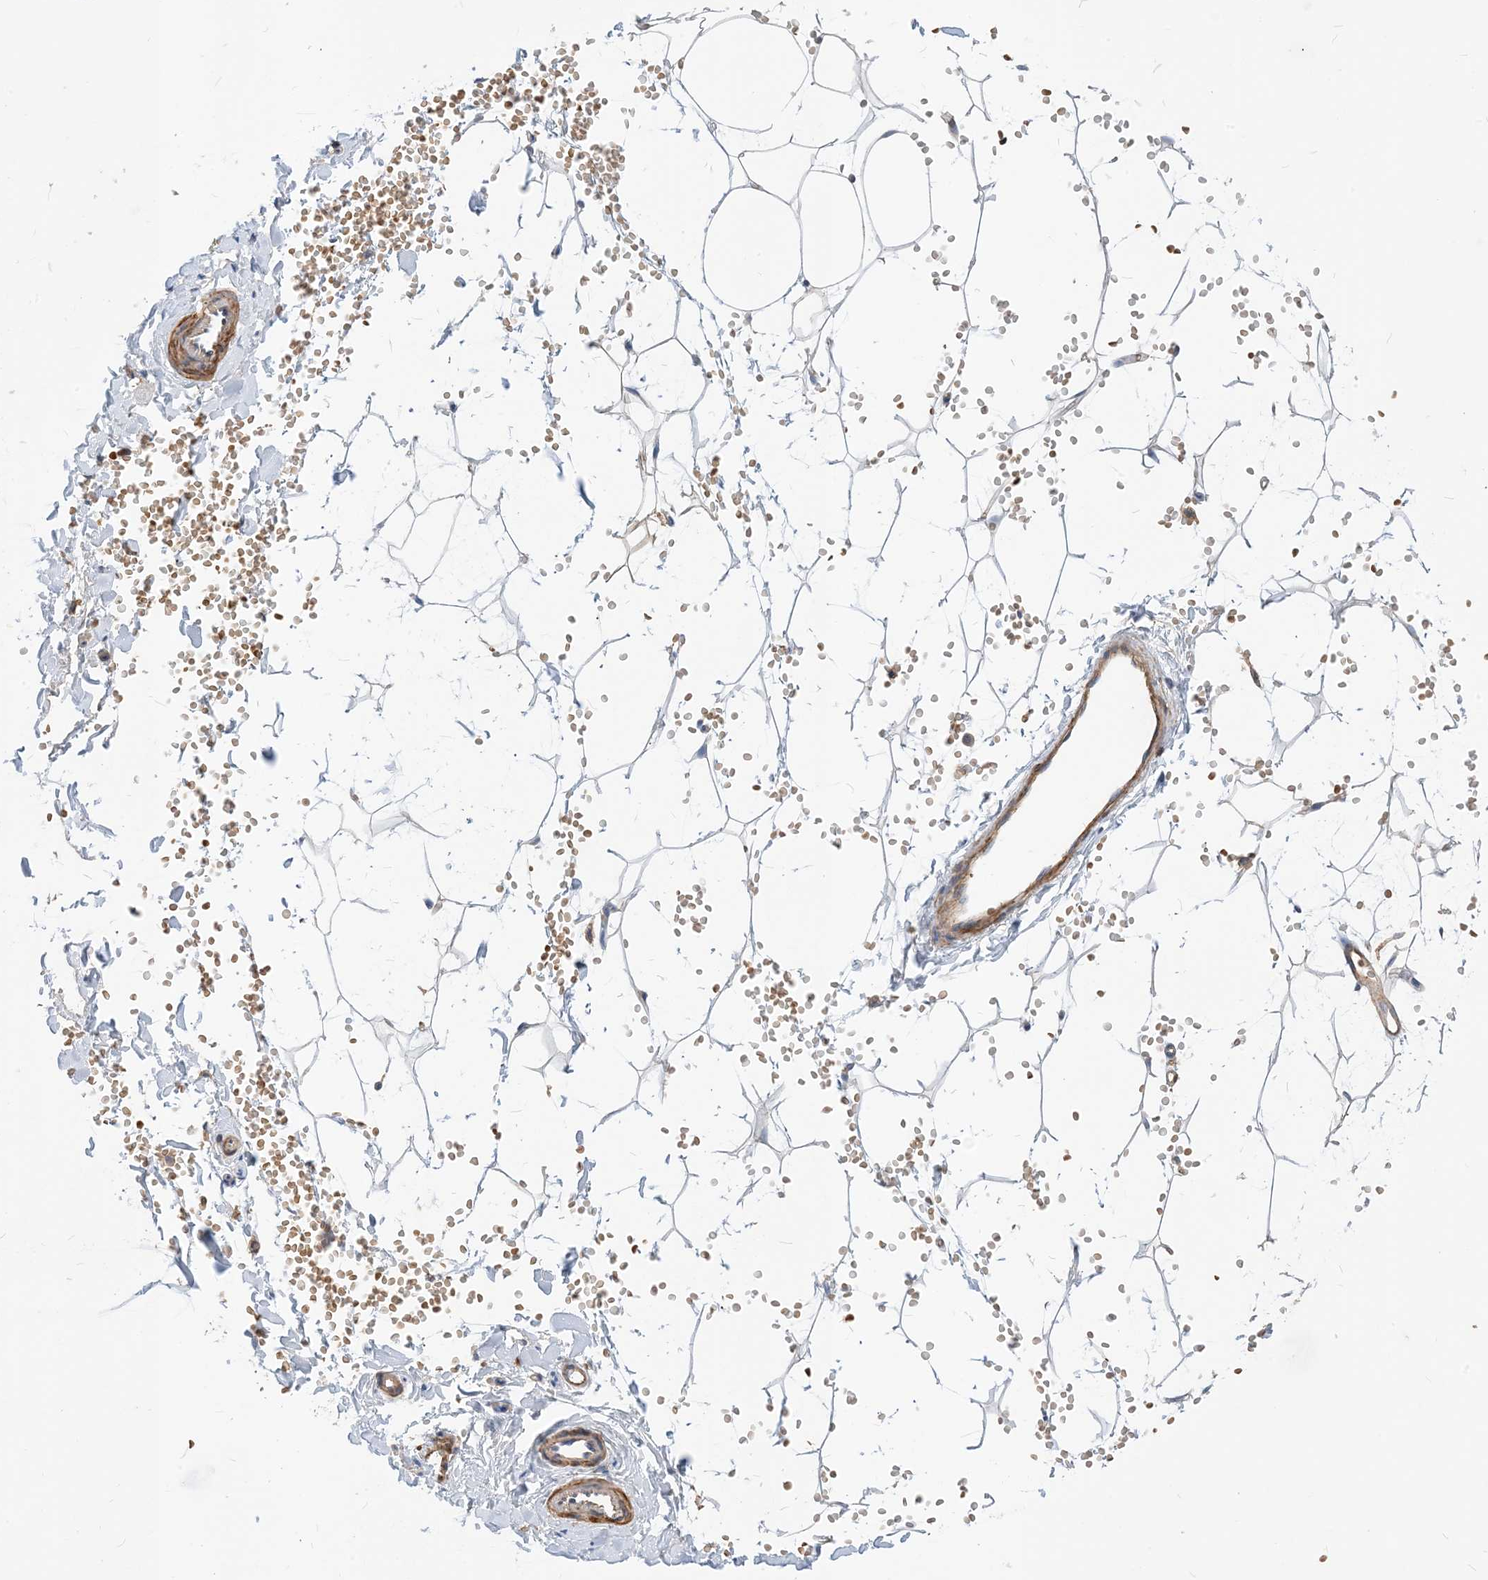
{"staining": {"intensity": "negative", "quantity": "none", "location": "none"}, "tissue": "adipose tissue", "cell_type": "Adipocytes", "image_type": "normal", "snomed": [{"axis": "morphology", "description": "Normal tissue, NOS"}, {"axis": "topography", "description": "Breast"}], "caption": "Adipose tissue was stained to show a protein in brown. There is no significant staining in adipocytes. (DAB immunohistochemistry (IHC) with hematoxylin counter stain).", "gene": "PARVG", "patient": {"sex": "female", "age": 23}}